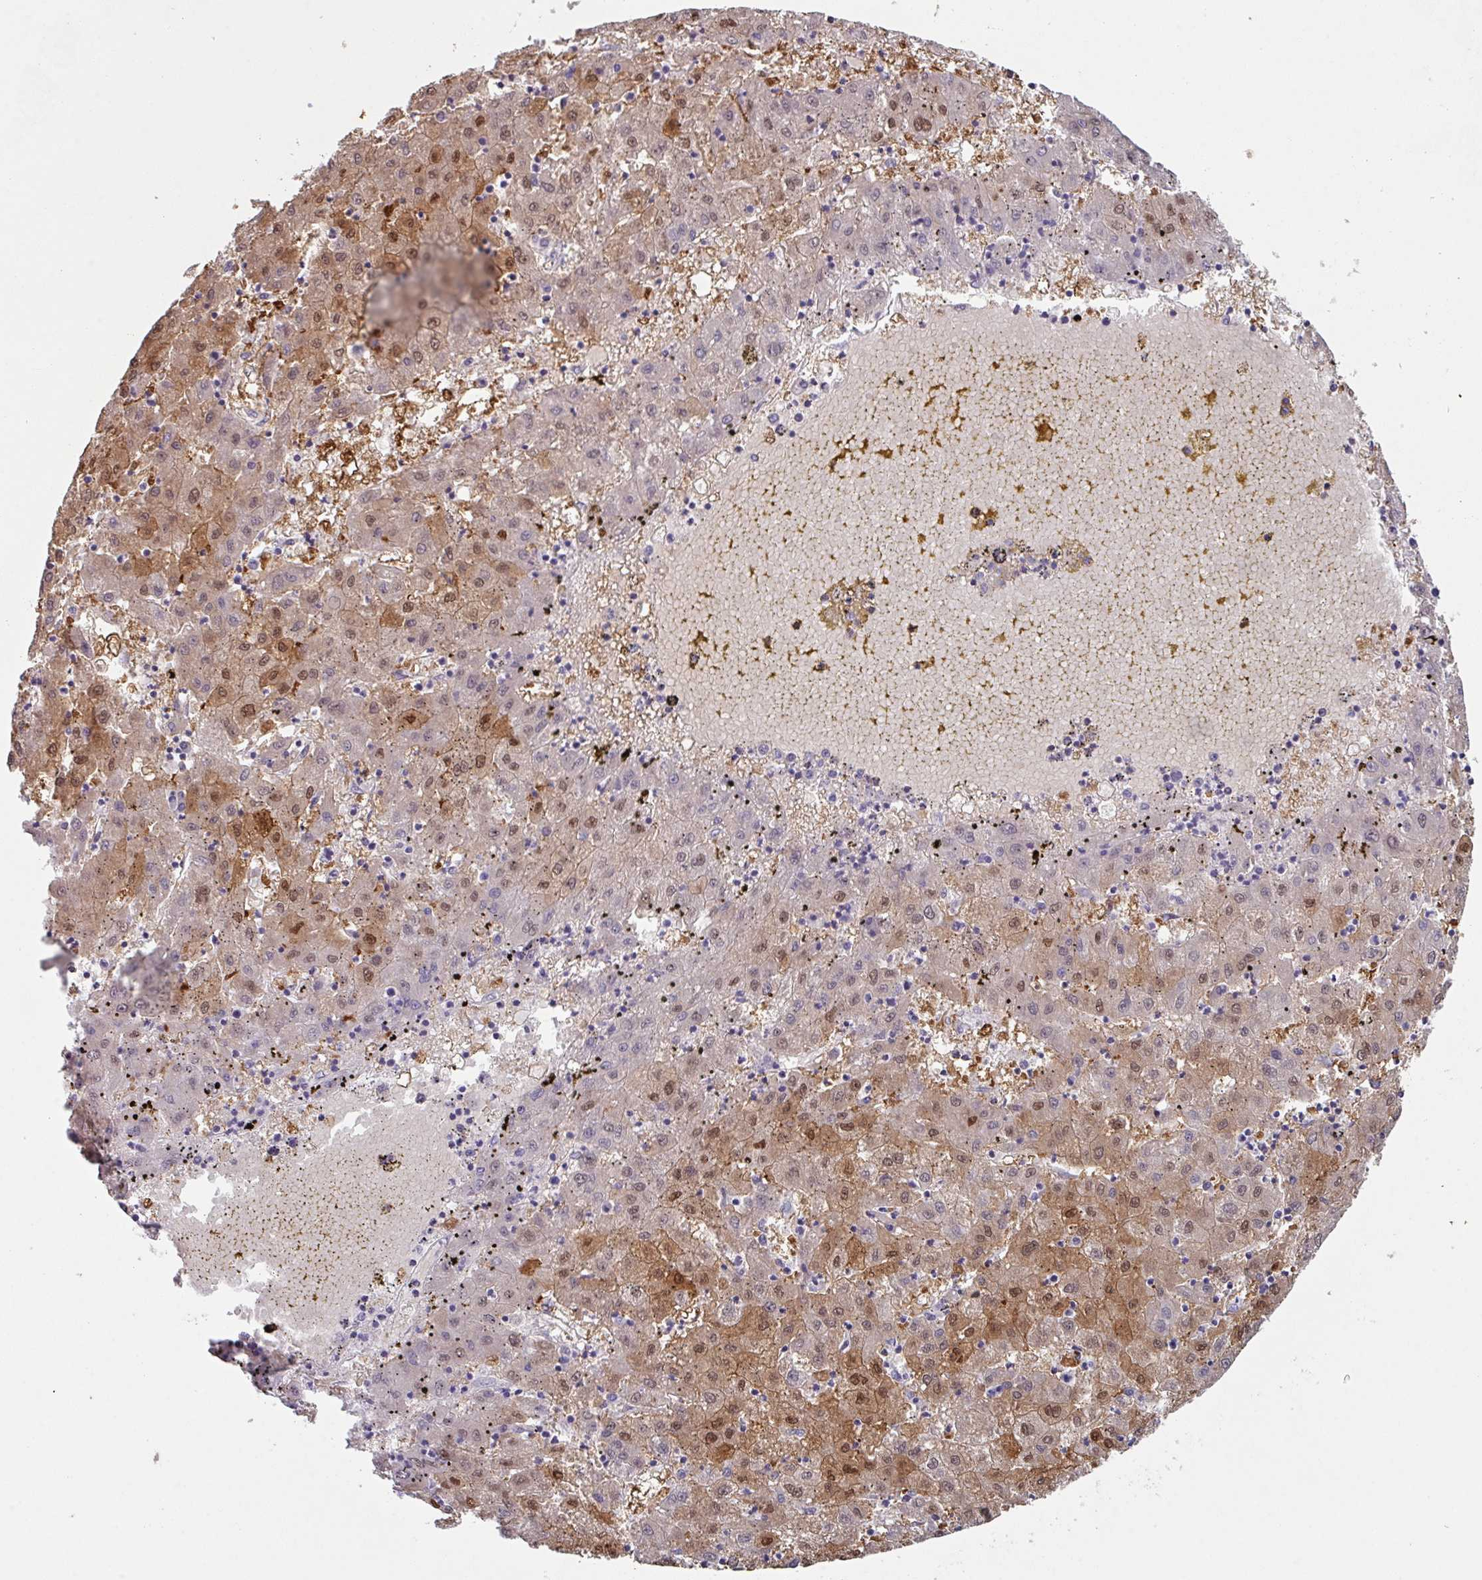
{"staining": {"intensity": "moderate", "quantity": "25%-75%", "location": "cytoplasmic/membranous,nuclear"}, "tissue": "liver cancer", "cell_type": "Tumor cells", "image_type": "cancer", "snomed": [{"axis": "morphology", "description": "Carcinoma, Hepatocellular, NOS"}, {"axis": "topography", "description": "Liver"}], "caption": "High-magnification brightfield microscopy of liver cancer (hepatocellular carcinoma) stained with DAB (3,3'-diaminobenzidine) (brown) and counterstained with hematoxylin (blue). tumor cells exhibit moderate cytoplasmic/membranous and nuclear staining is present in approximately25%-75% of cells.", "gene": "DEFB115", "patient": {"sex": "male", "age": 72}}